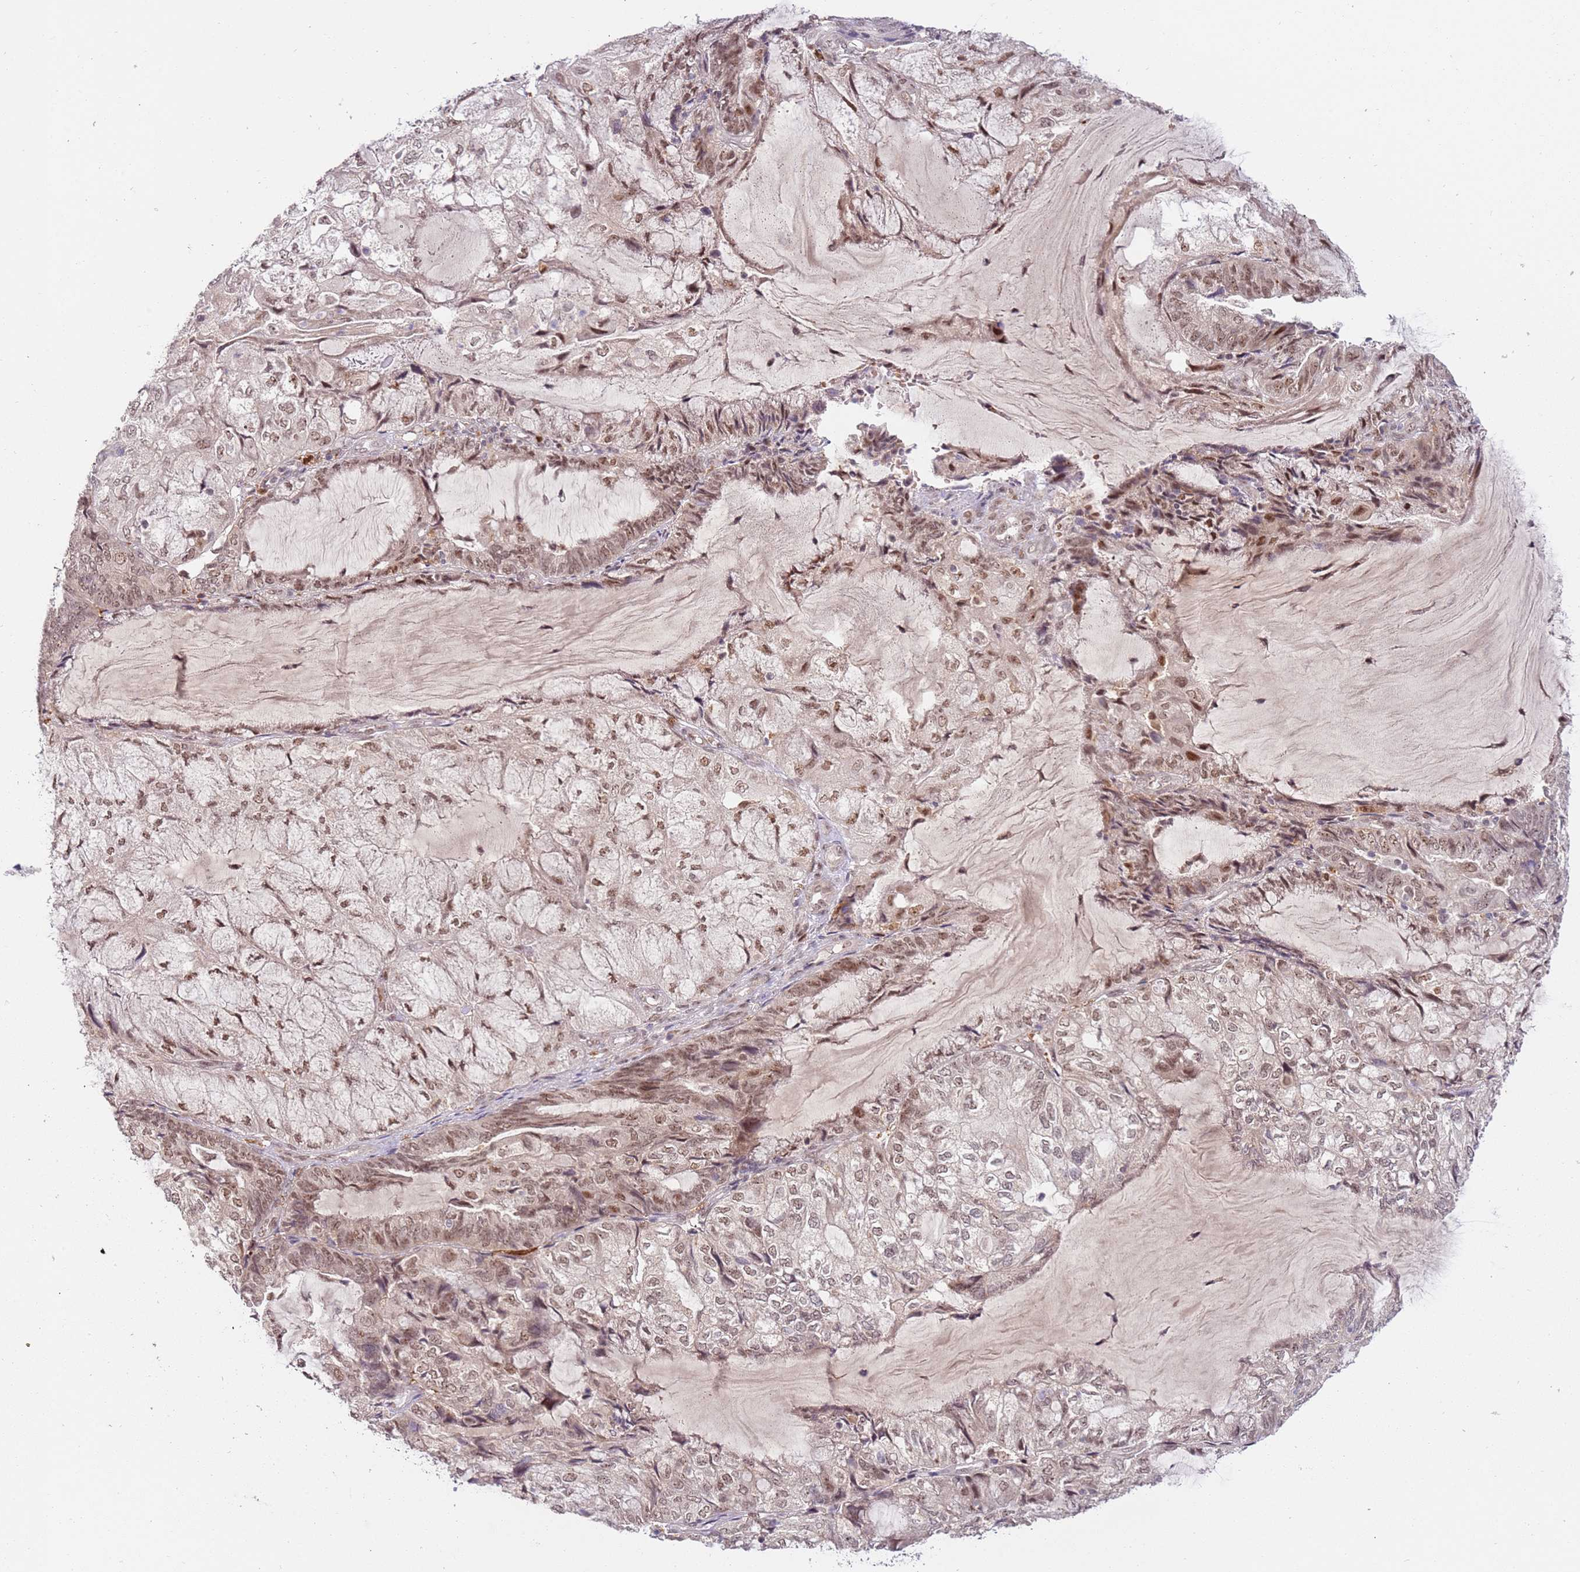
{"staining": {"intensity": "moderate", "quantity": ">75%", "location": "nuclear"}, "tissue": "endometrial cancer", "cell_type": "Tumor cells", "image_type": "cancer", "snomed": [{"axis": "morphology", "description": "Adenocarcinoma, NOS"}, {"axis": "topography", "description": "Endometrium"}], "caption": "Adenocarcinoma (endometrial) stained for a protein demonstrates moderate nuclear positivity in tumor cells.", "gene": "LGALSL", "patient": {"sex": "female", "age": 81}}